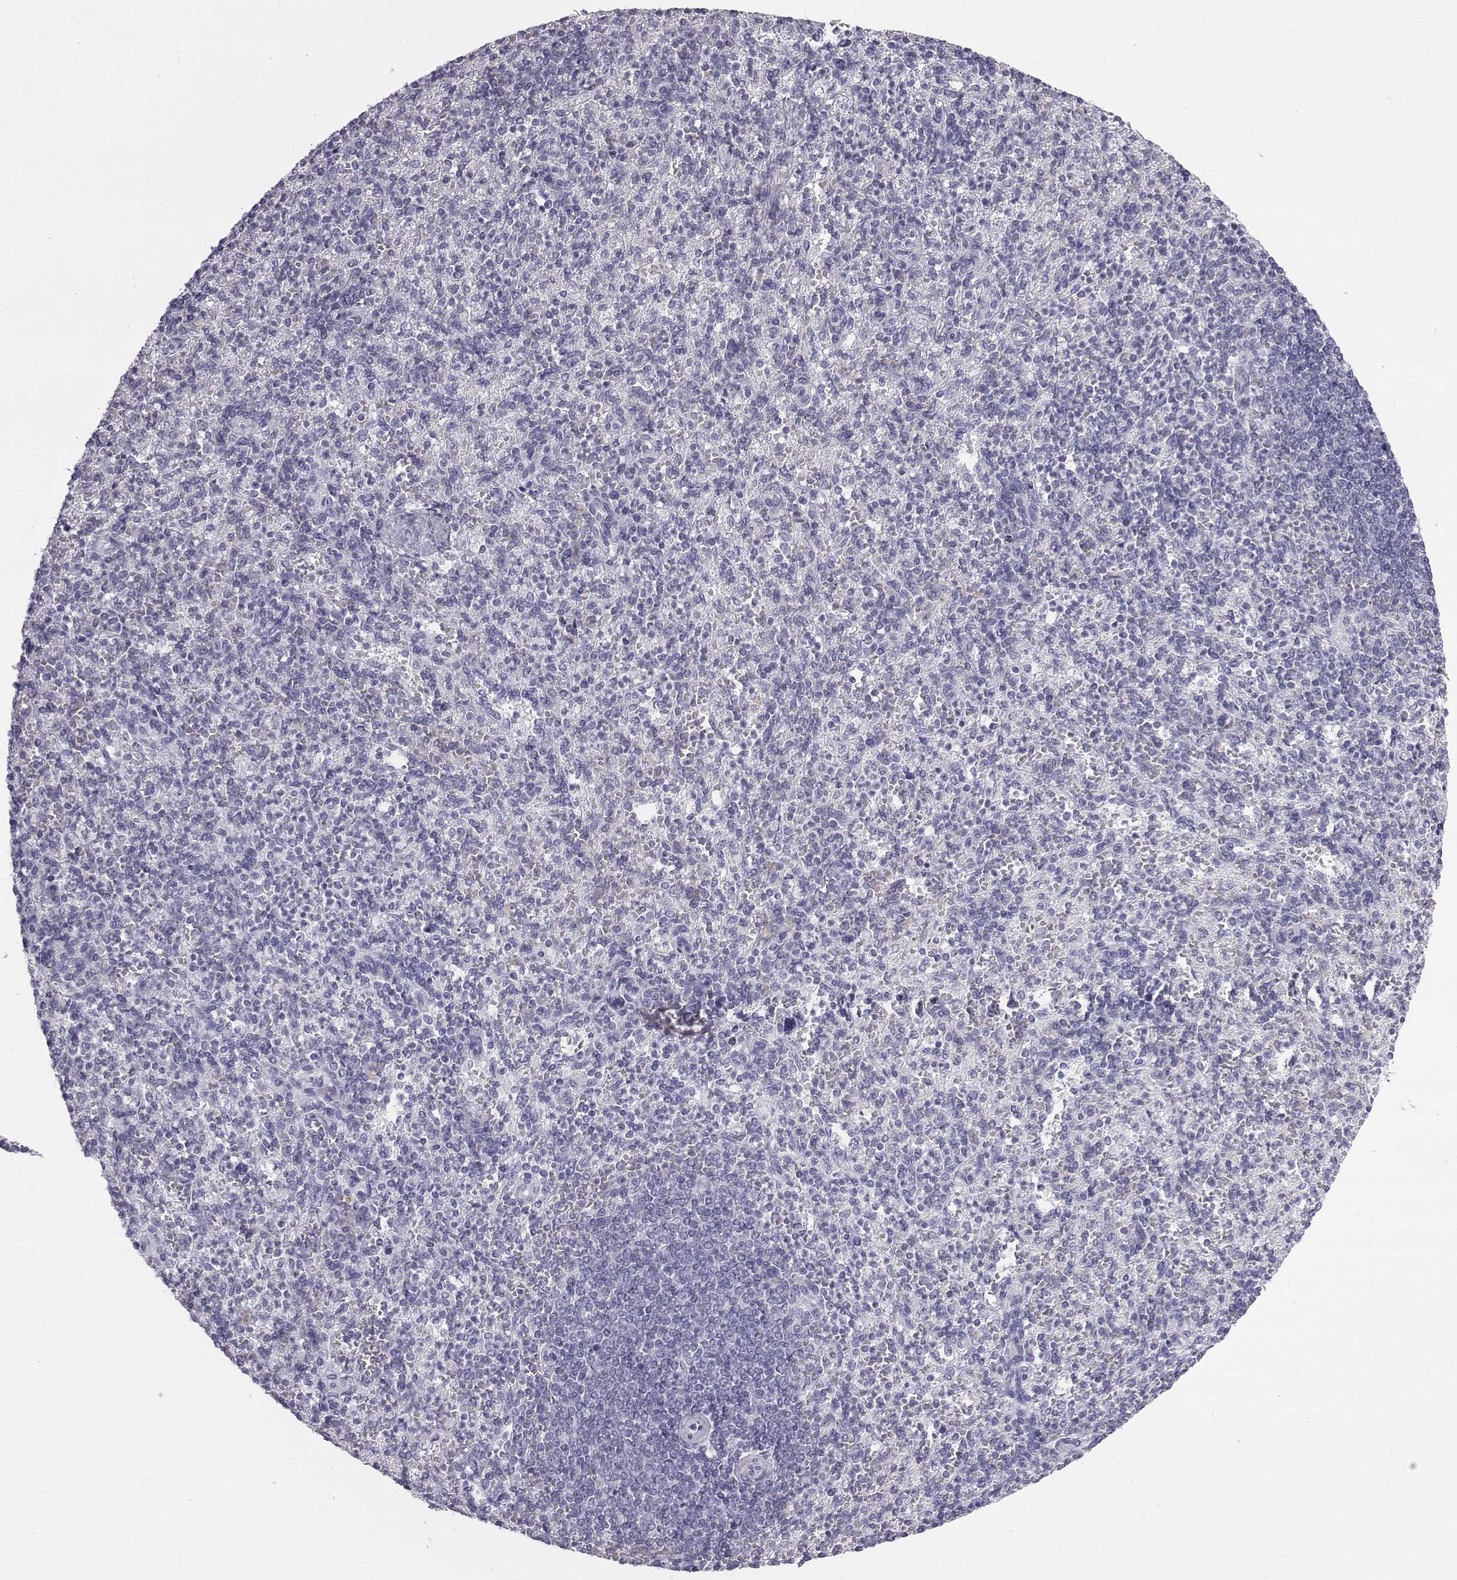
{"staining": {"intensity": "negative", "quantity": "none", "location": "none"}, "tissue": "spleen", "cell_type": "Cells in red pulp", "image_type": "normal", "snomed": [{"axis": "morphology", "description": "Normal tissue, NOS"}, {"axis": "topography", "description": "Spleen"}], "caption": "An image of human spleen is negative for staining in cells in red pulp. (DAB (3,3'-diaminobenzidine) immunohistochemistry (IHC), high magnification).", "gene": "C6orf58", "patient": {"sex": "female", "age": 74}}